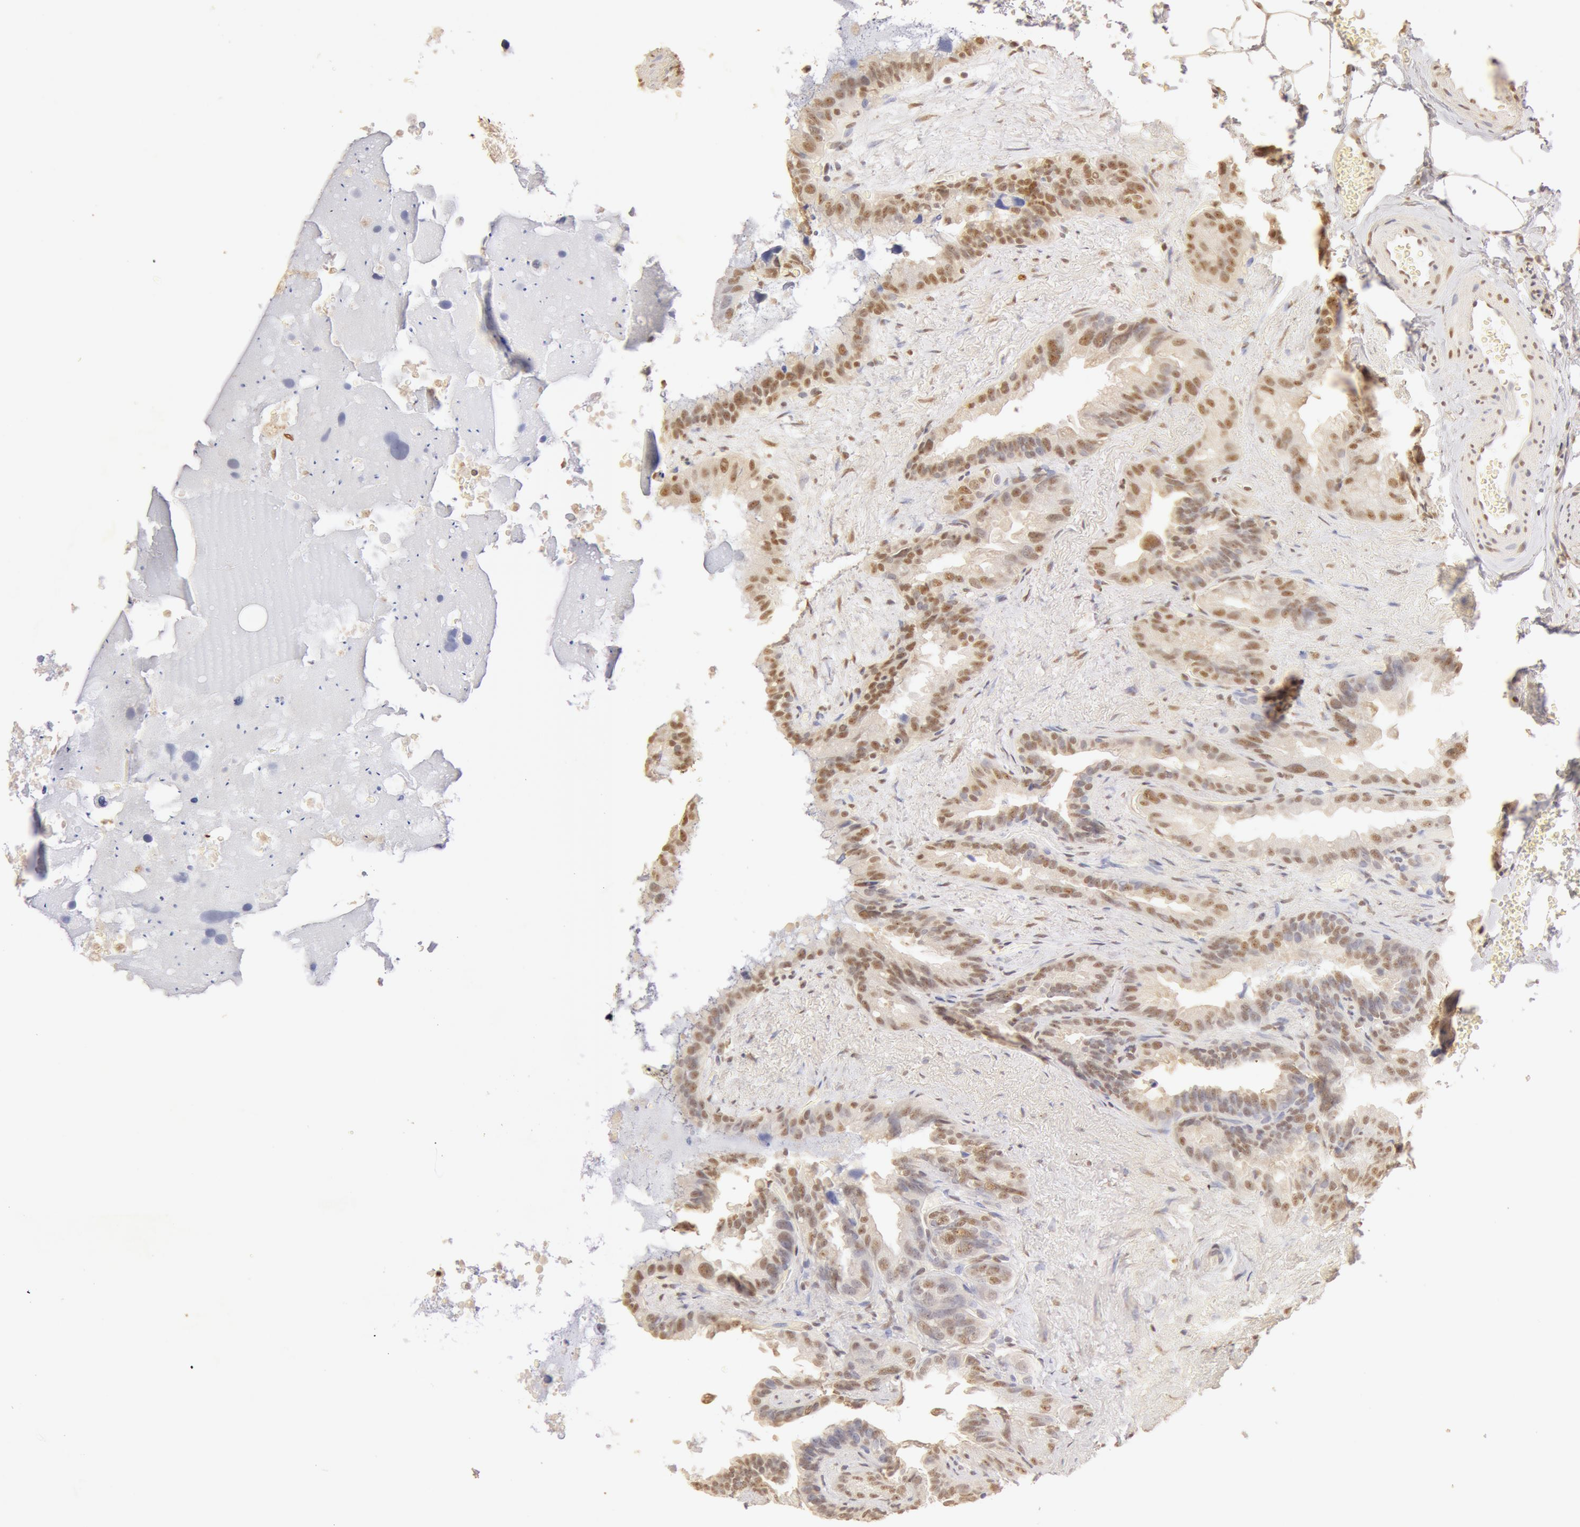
{"staining": {"intensity": "moderate", "quantity": ">75%", "location": "cytoplasmic/membranous,nuclear"}, "tissue": "seminal vesicle", "cell_type": "Glandular cells", "image_type": "normal", "snomed": [{"axis": "morphology", "description": "Normal tissue, NOS"}, {"axis": "topography", "description": "Prostate"}, {"axis": "topography", "description": "Seminal veicle"}], "caption": "This photomicrograph demonstrates IHC staining of normal seminal vesicle, with medium moderate cytoplasmic/membranous,nuclear expression in about >75% of glandular cells.", "gene": "SNRNP70", "patient": {"sex": "male", "age": 63}}